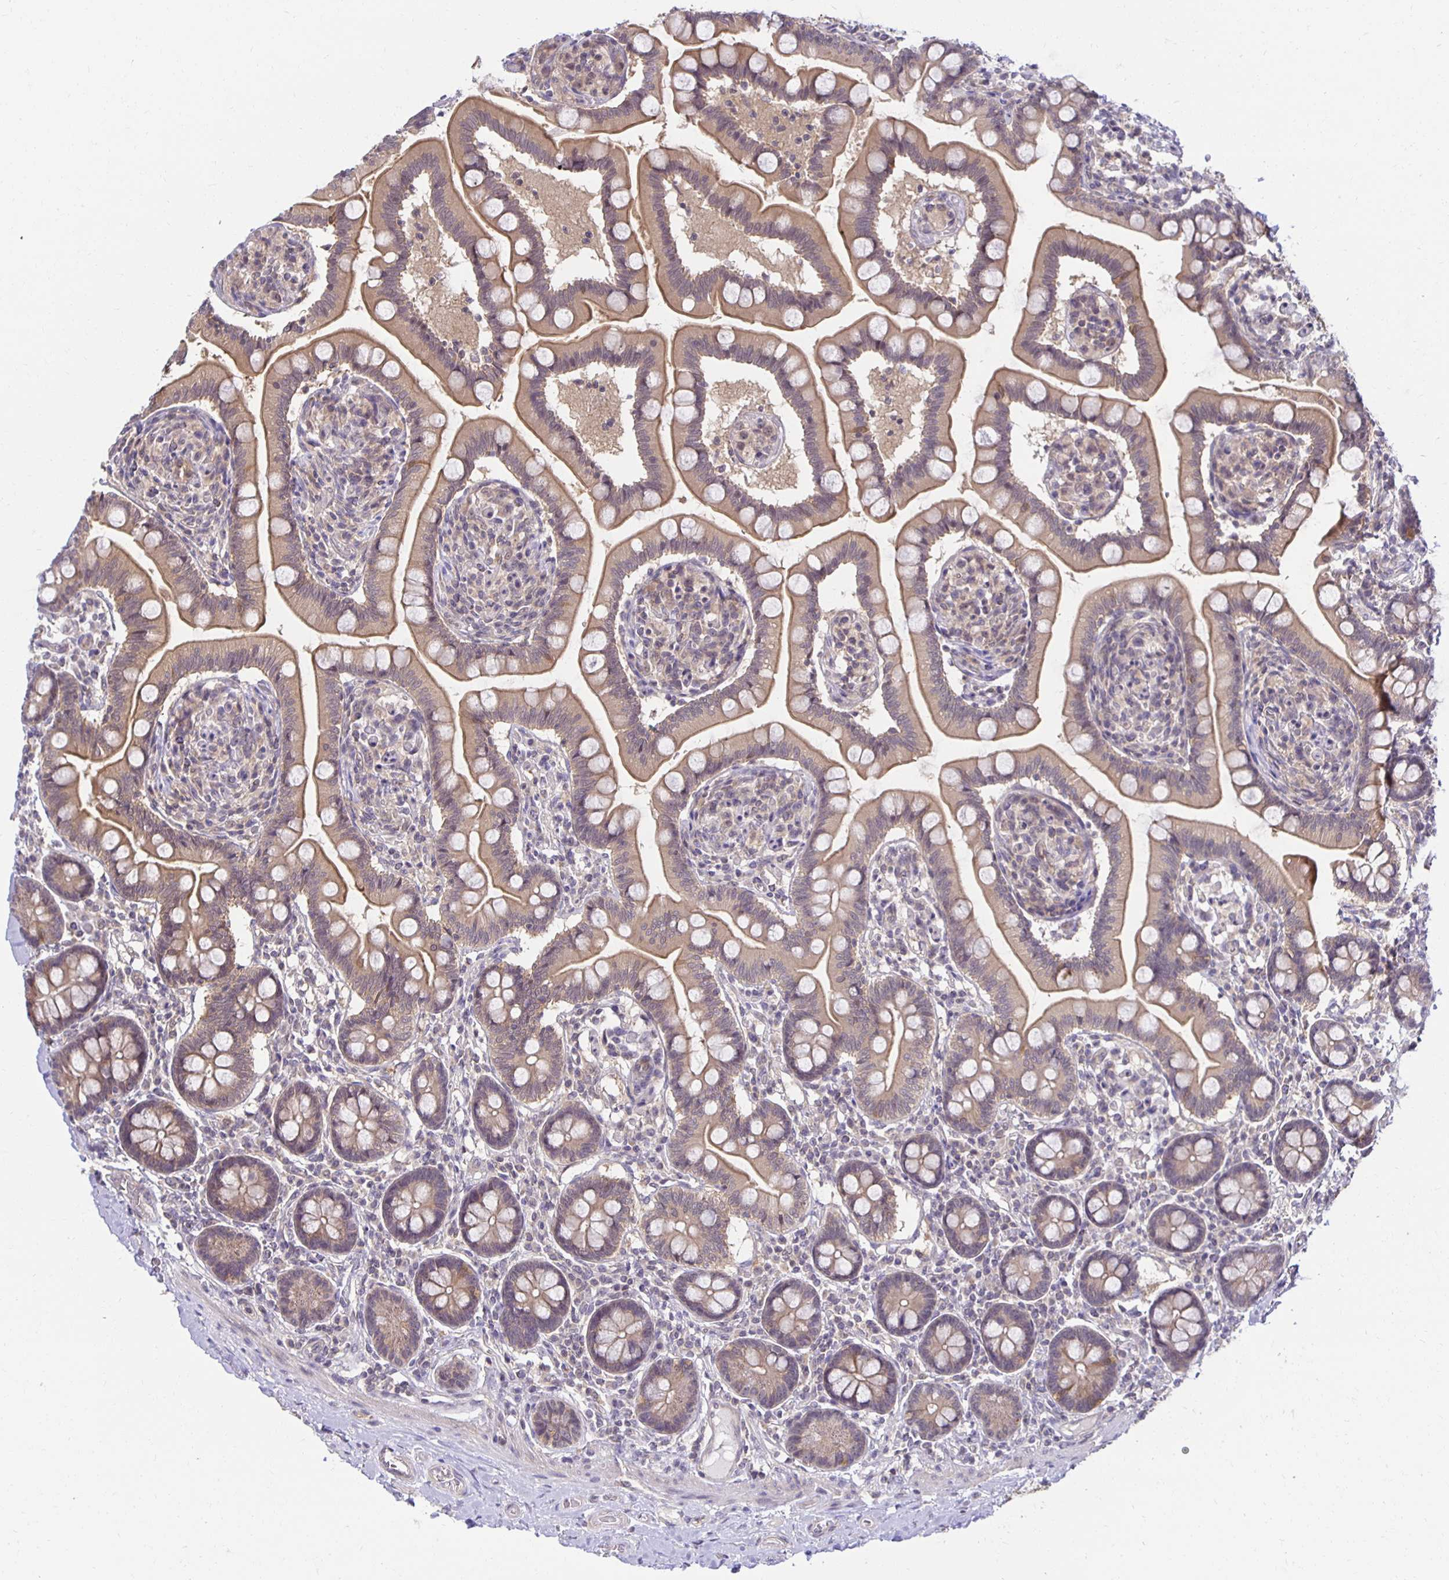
{"staining": {"intensity": "weak", "quantity": ">75%", "location": "cytoplasmic/membranous"}, "tissue": "small intestine", "cell_type": "Glandular cells", "image_type": "normal", "snomed": [{"axis": "morphology", "description": "Normal tissue, NOS"}, {"axis": "topography", "description": "Small intestine"}], "caption": "Glandular cells display weak cytoplasmic/membranous expression in about >75% of cells in benign small intestine.", "gene": "MIEN1", "patient": {"sex": "female", "age": 64}}